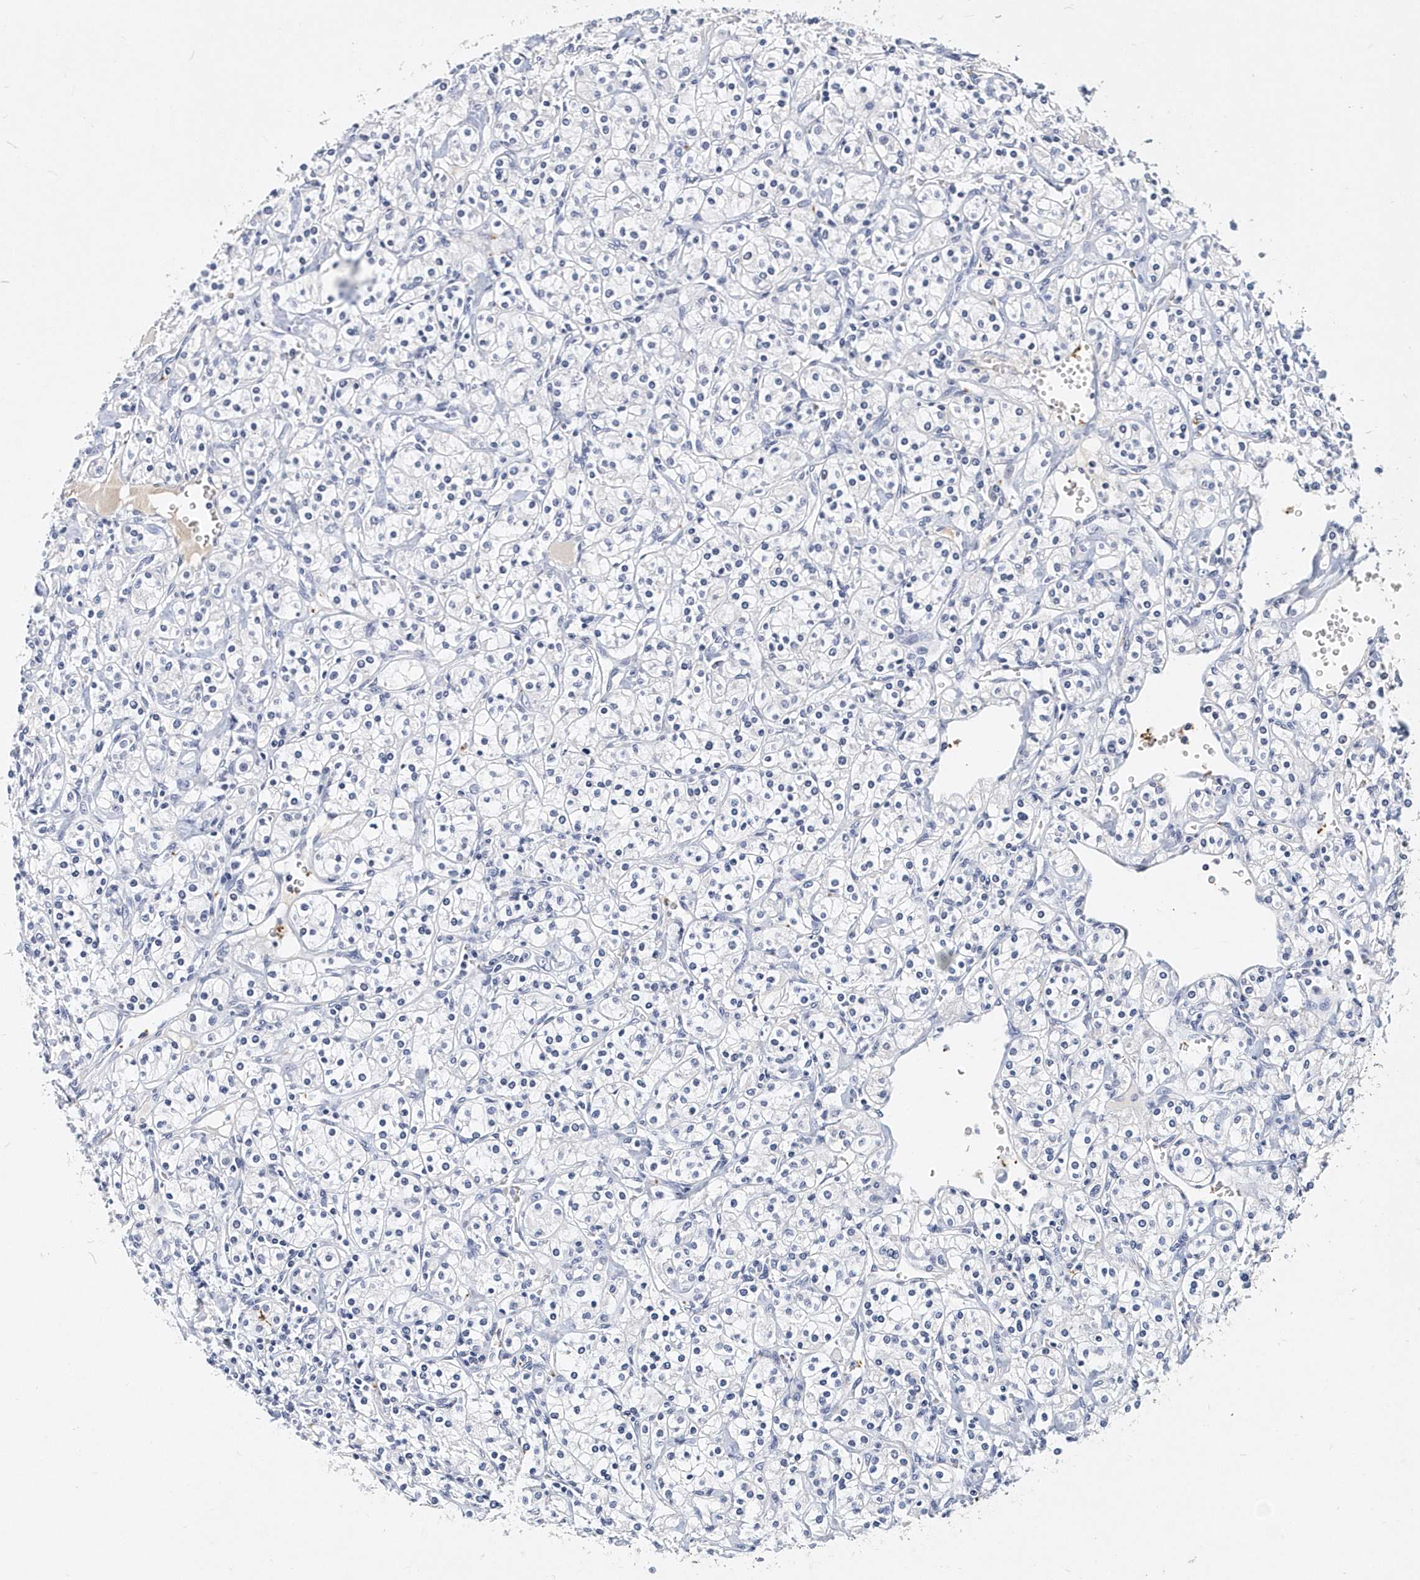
{"staining": {"intensity": "negative", "quantity": "none", "location": "none"}, "tissue": "renal cancer", "cell_type": "Tumor cells", "image_type": "cancer", "snomed": [{"axis": "morphology", "description": "Adenocarcinoma, NOS"}, {"axis": "topography", "description": "Kidney"}], "caption": "IHC image of renal cancer stained for a protein (brown), which reveals no expression in tumor cells.", "gene": "ITGA2B", "patient": {"sex": "male", "age": 77}}